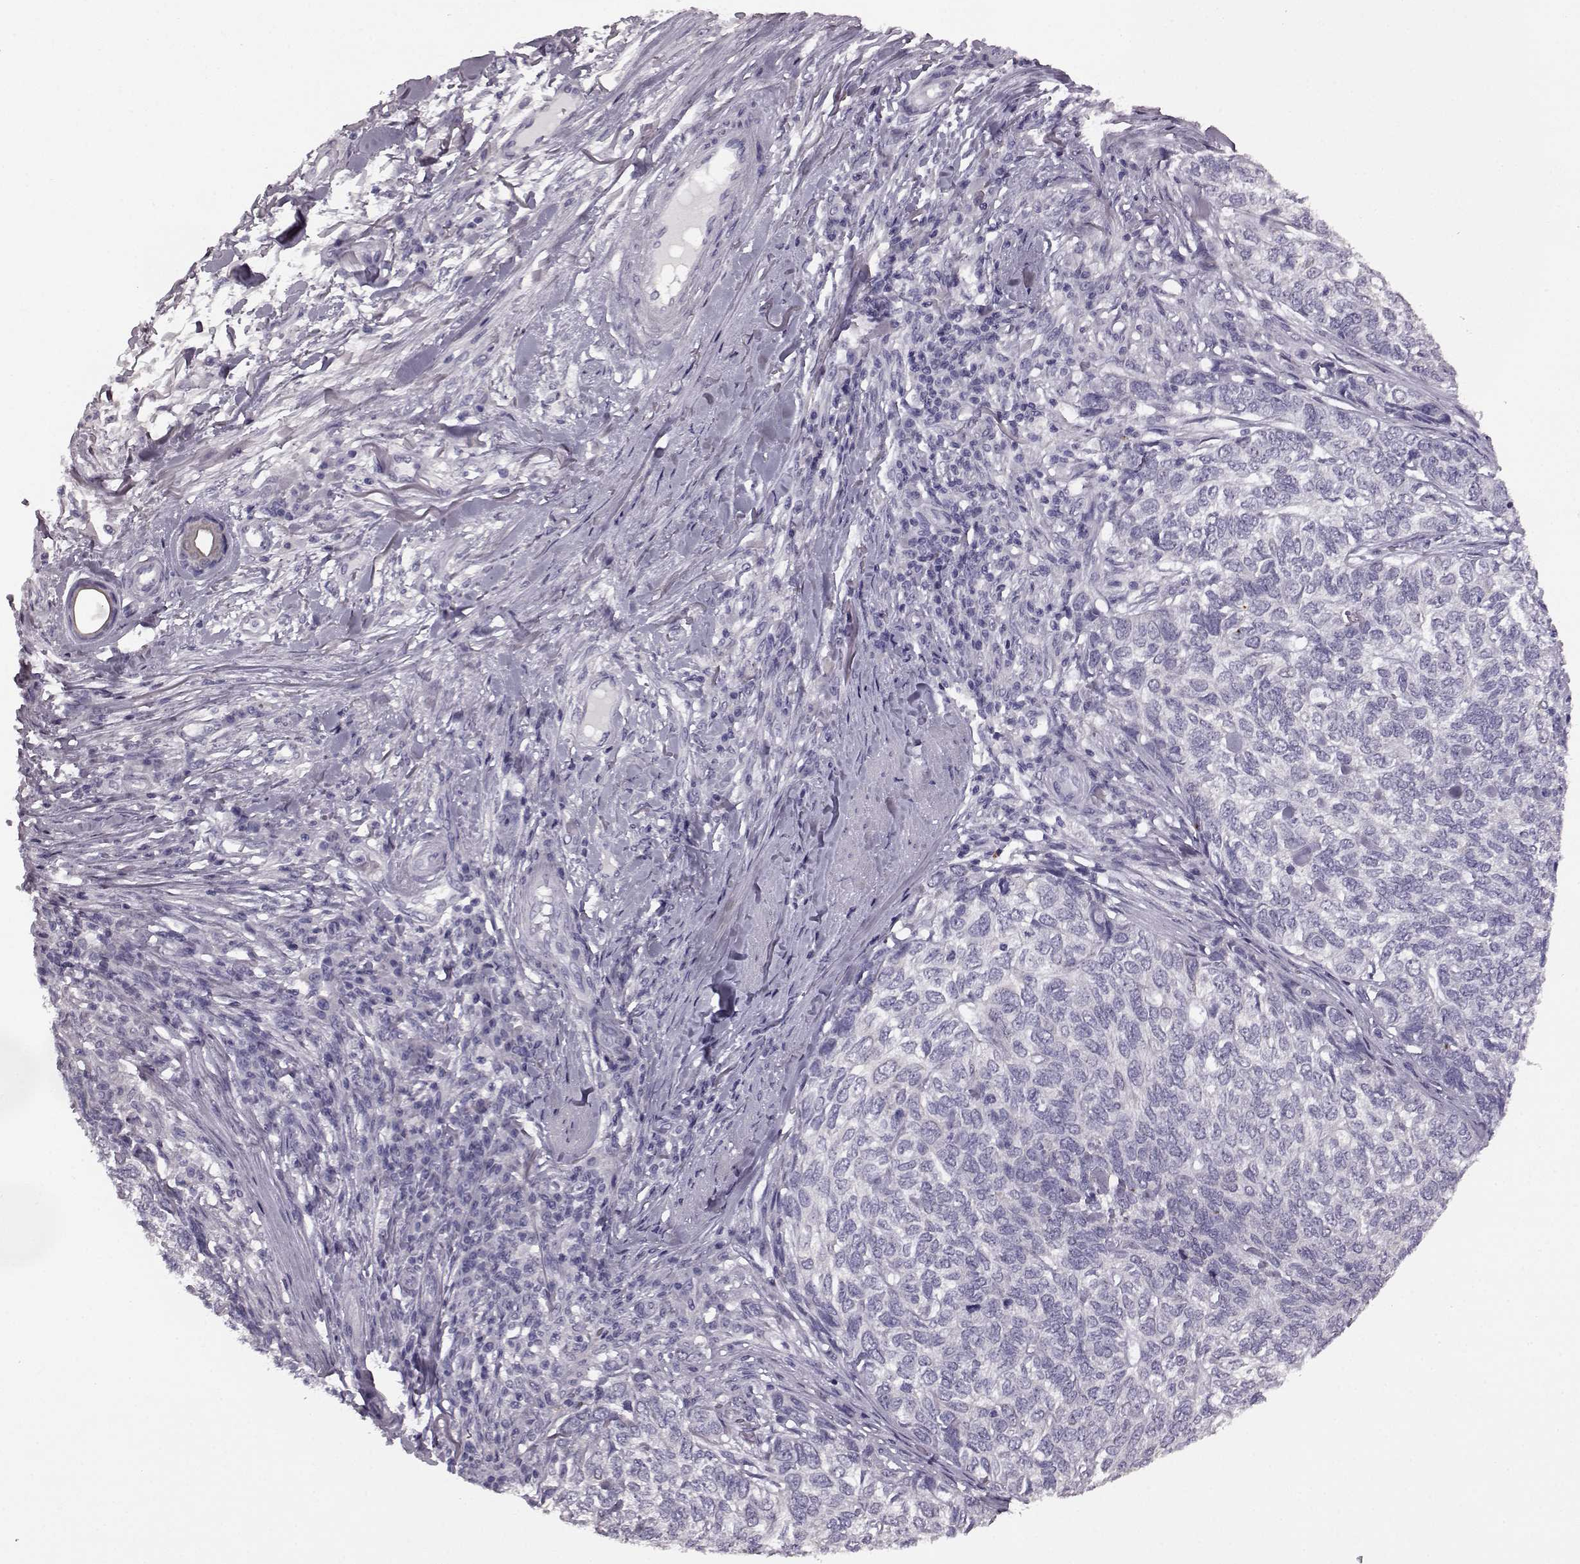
{"staining": {"intensity": "negative", "quantity": "none", "location": "none"}, "tissue": "skin cancer", "cell_type": "Tumor cells", "image_type": "cancer", "snomed": [{"axis": "morphology", "description": "Basal cell carcinoma"}, {"axis": "topography", "description": "Skin"}], "caption": "Human skin cancer (basal cell carcinoma) stained for a protein using IHC displays no positivity in tumor cells.", "gene": "ODAD4", "patient": {"sex": "female", "age": 65}}